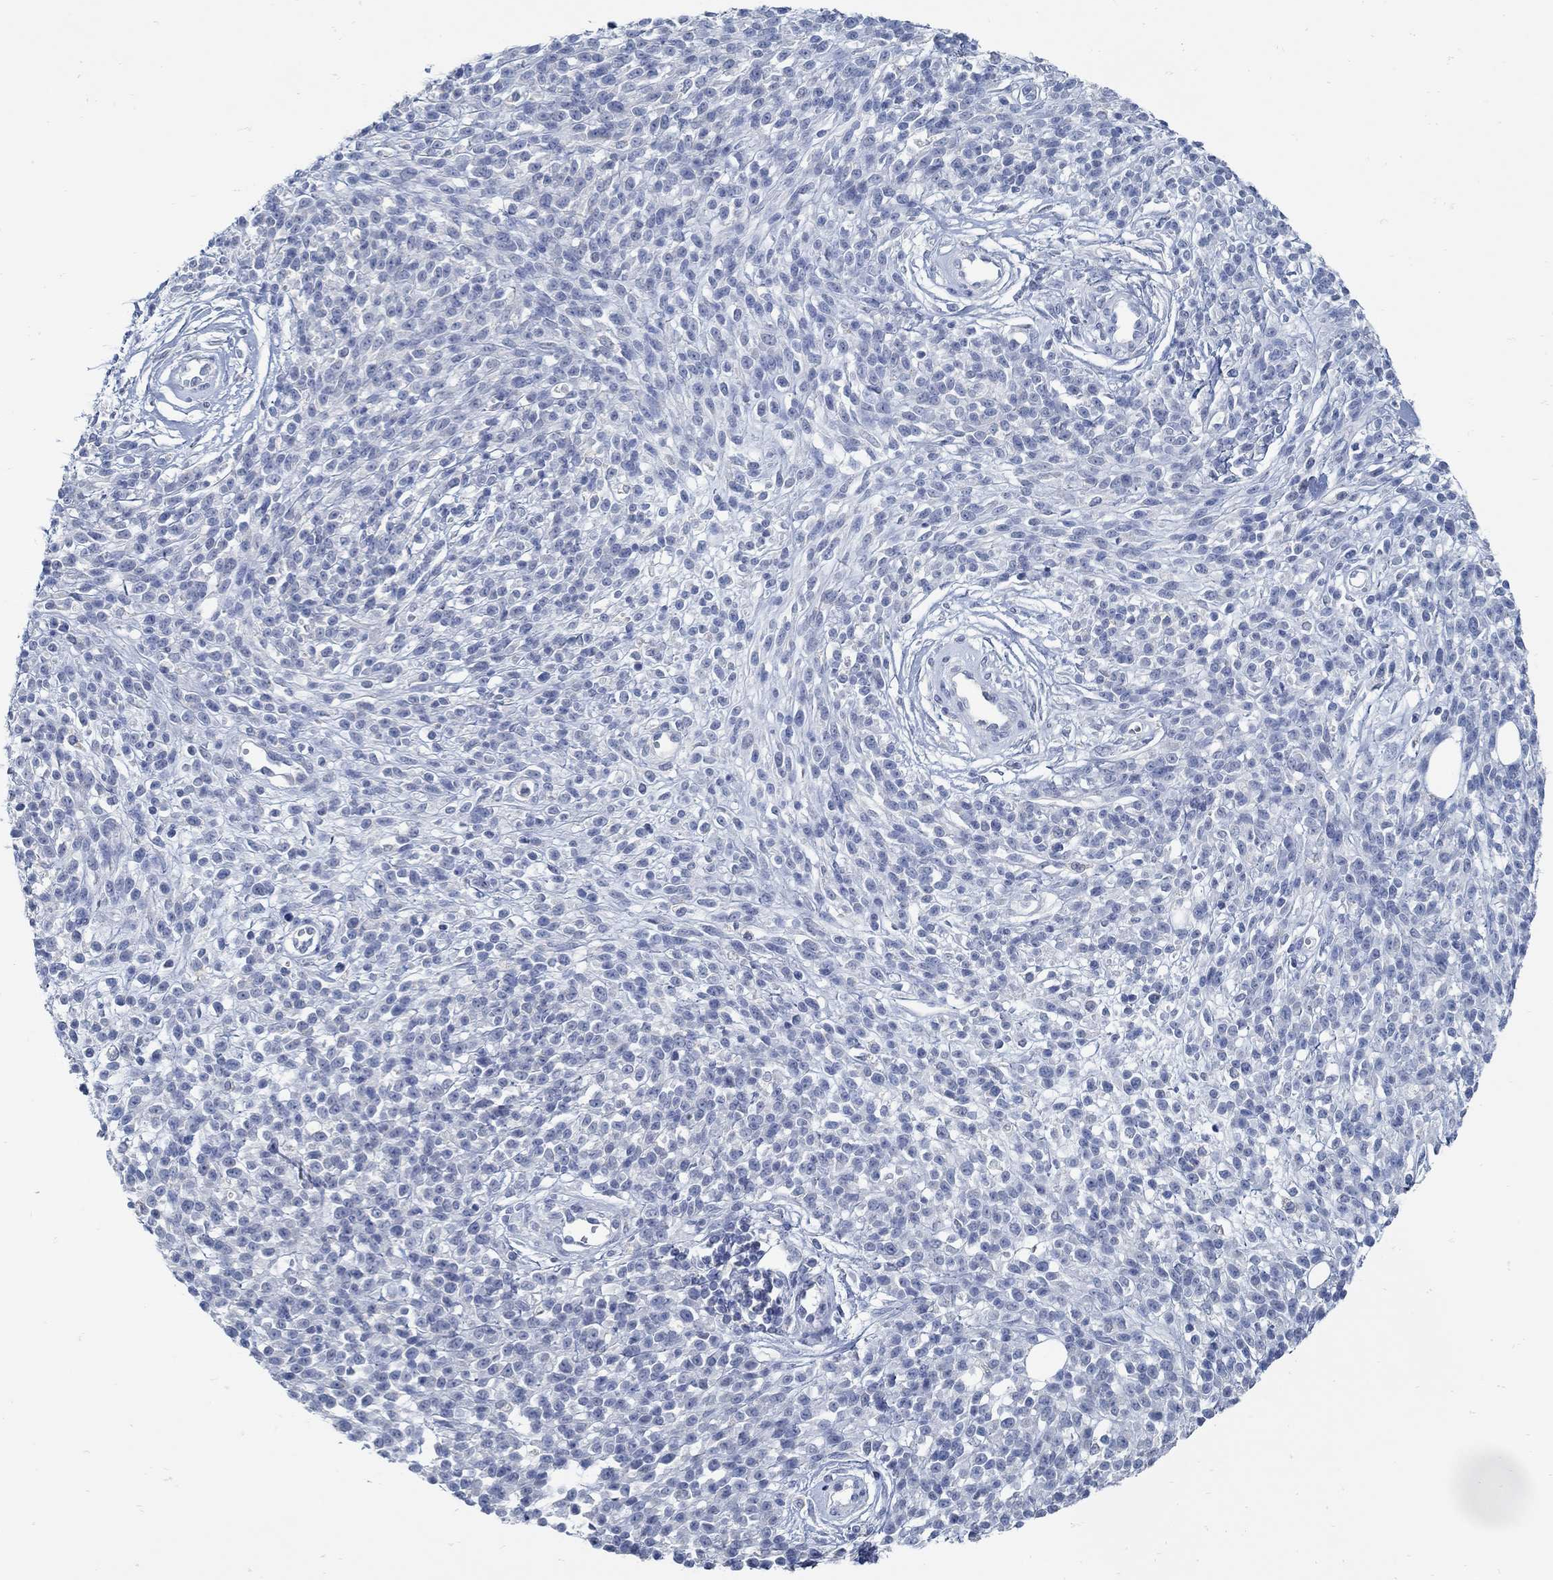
{"staining": {"intensity": "negative", "quantity": "none", "location": "none"}, "tissue": "melanoma", "cell_type": "Tumor cells", "image_type": "cancer", "snomed": [{"axis": "morphology", "description": "Malignant melanoma, NOS"}, {"axis": "topography", "description": "Skin"}, {"axis": "topography", "description": "Skin of trunk"}], "caption": "IHC image of human melanoma stained for a protein (brown), which reveals no positivity in tumor cells.", "gene": "ZFAND4", "patient": {"sex": "male", "age": 74}}